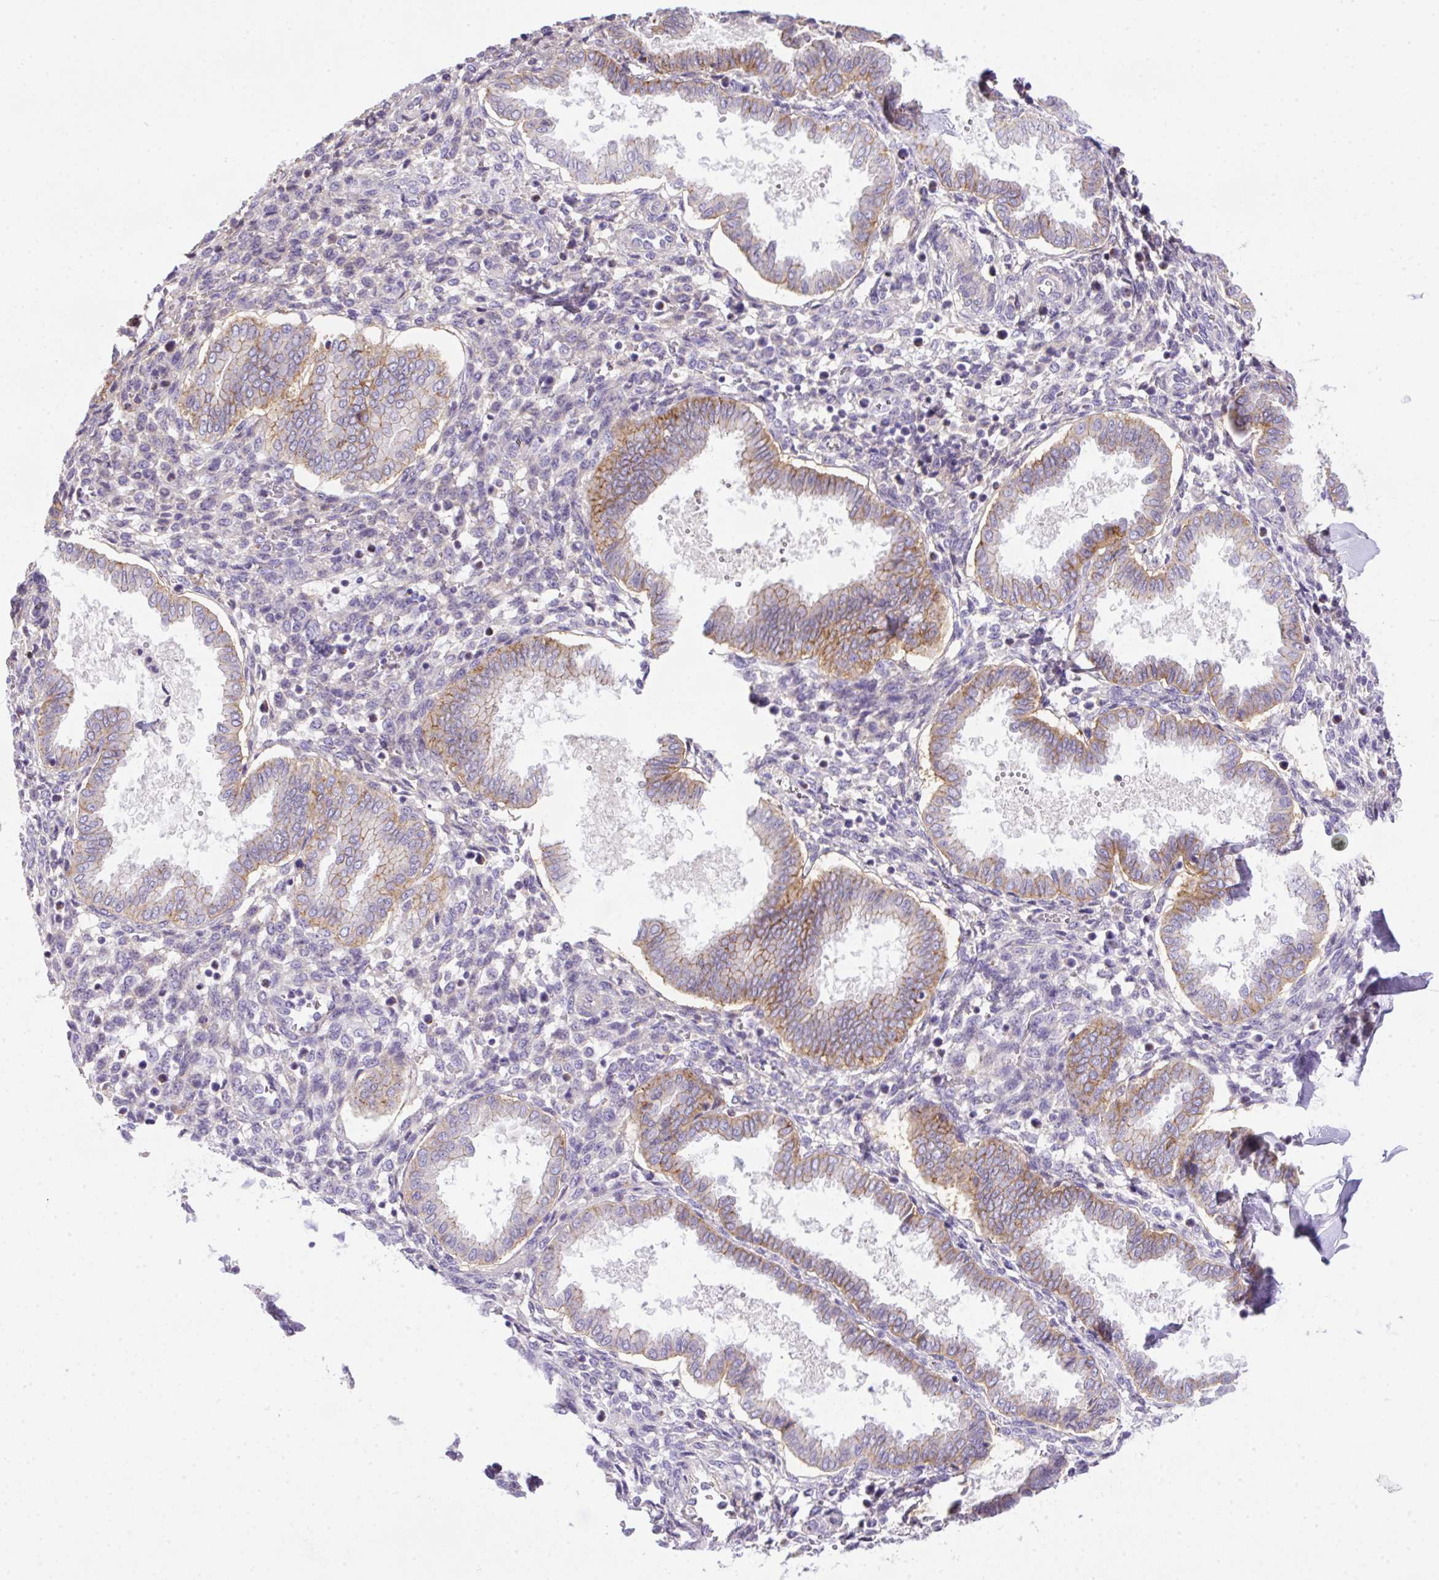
{"staining": {"intensity": "negative", "quantity": "none", "location": "none"}, "tissue": "endometrium", "cell_type": "Cells in endometrial stroma", "image_type": "normal", "snomed": [{"axis": "morphology", "description": "Normal tissue, NOS"}, {"axis": "topography", "description": "Endometrium"}], "caption": "Micrograph shows no protein positivity in cells in endometrial stroma of benign endometrium. (DAB (3,3'-diaminobenzidine) immunohistochemistry (IHC) visualized using brightfield microscopy, high magnification).", "gene": "NPTN", "patient": {"sex": "female", "age": 24}}